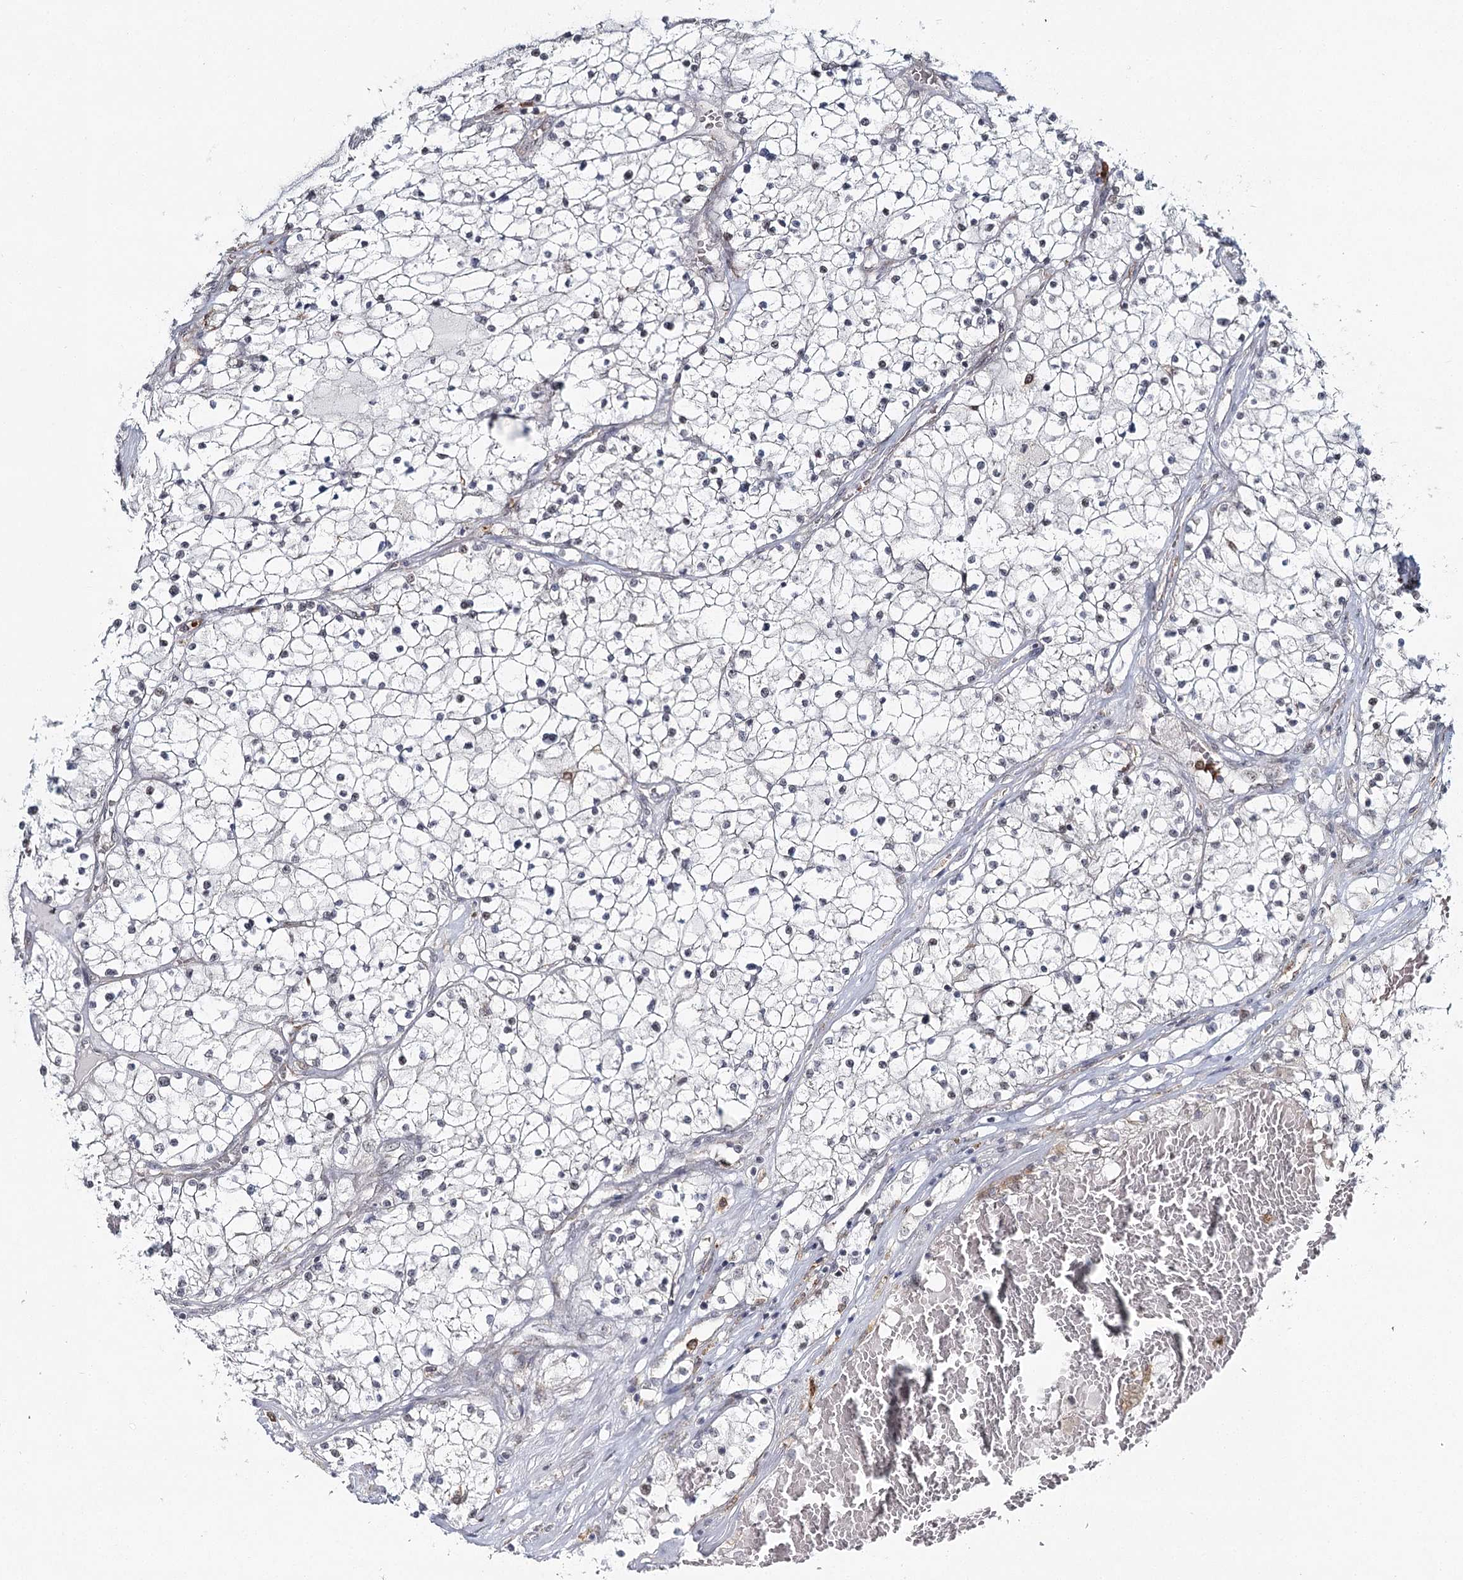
{"staining": {"intensity": "negative", "quantity": "none", "location": "none"}, "tissue": "renal cancer", "cell_type": "Tumor cells", "image_type": "cancer", "snomed": [{"axis": "morphology", "description": "Normal tissue, NOS"}, {"axis": "morphology", "description": "Adenocarcinoma, NOS"}, {"axis": "topography", "description": "Kidney"}], "caption": "Human renal adenocarcinoma stained for a protein using IHC exhibits no expression in tumor cells.", "gene": "ATAD1", "patient": {"sex": "male", "age": 68}}